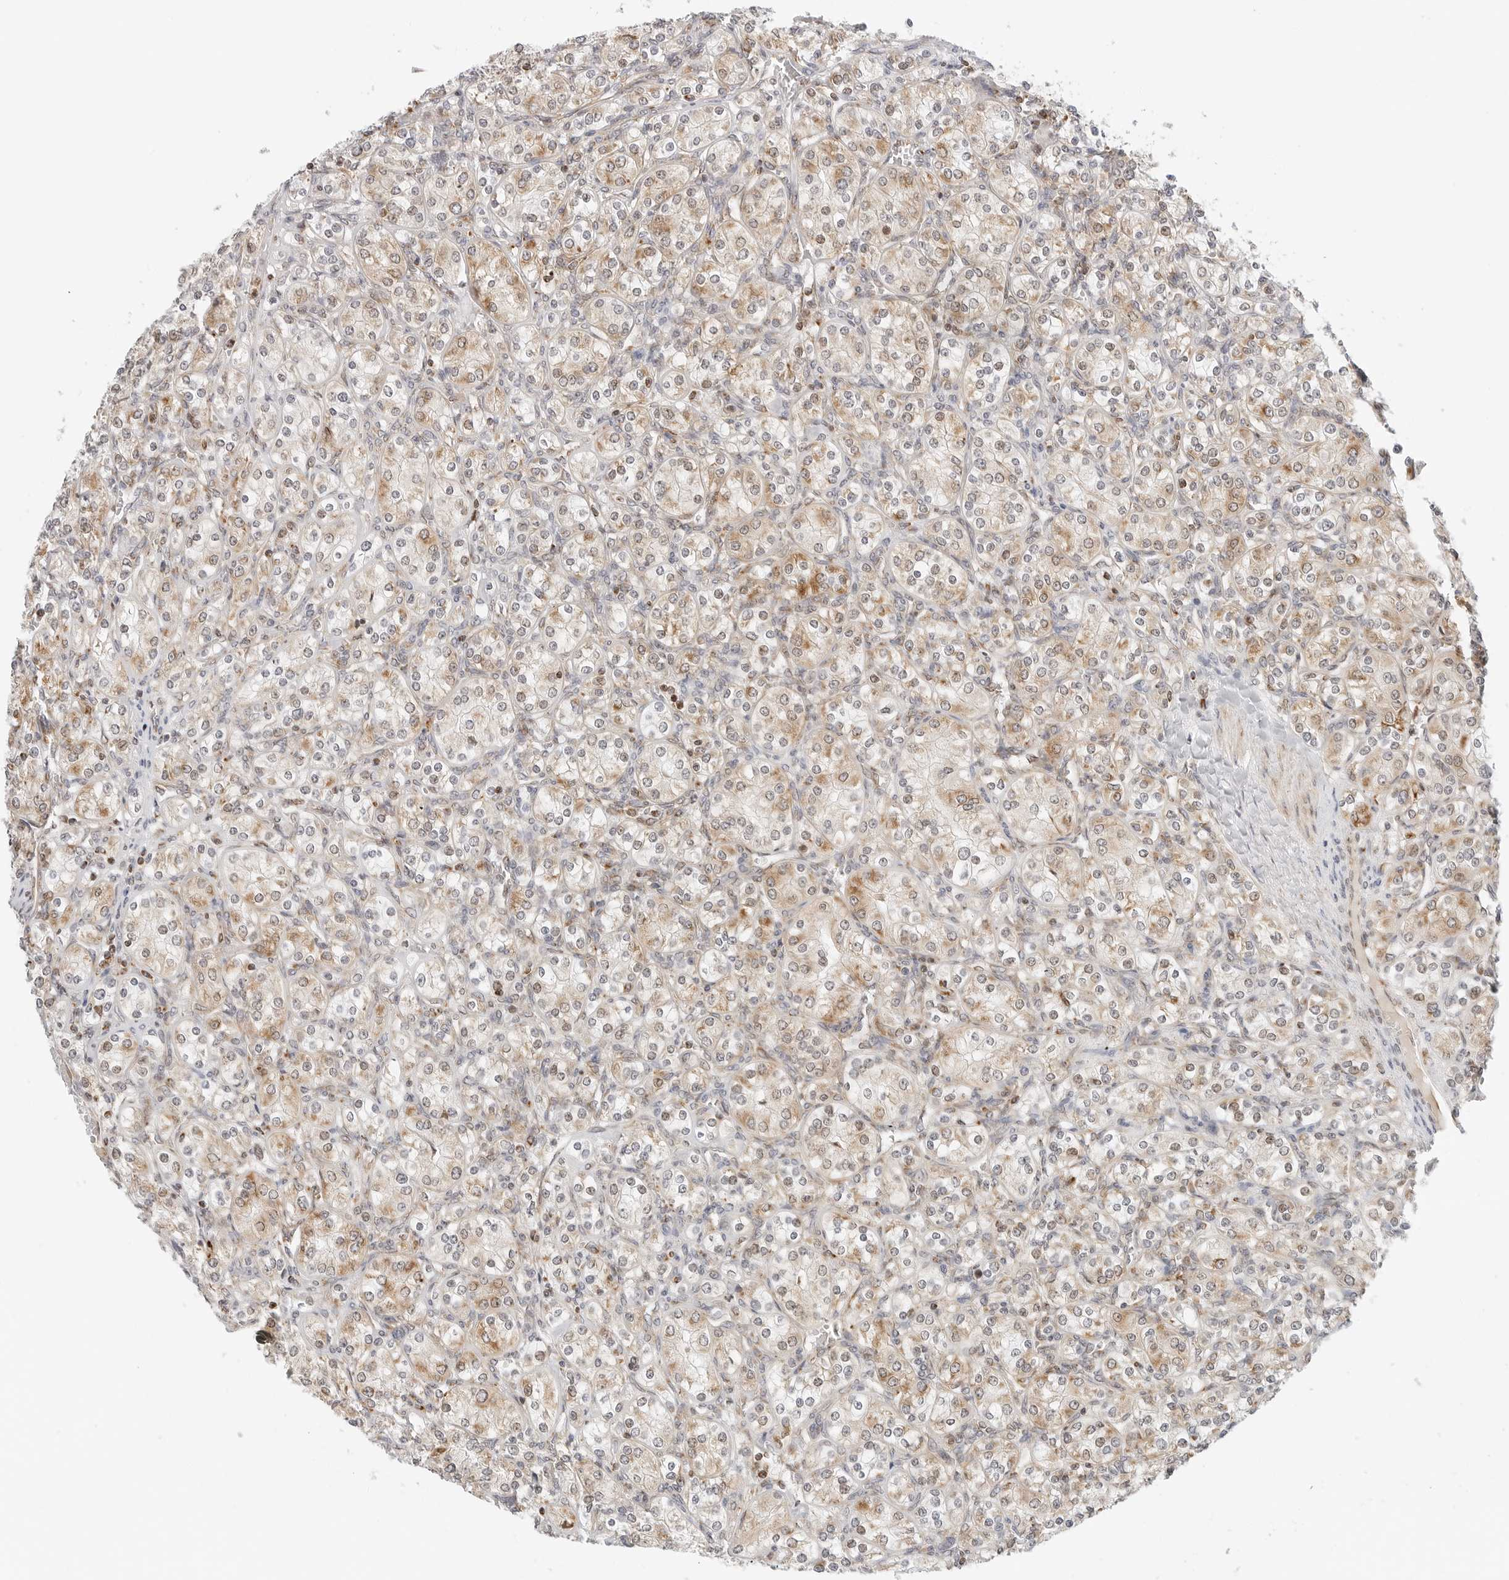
{"staining": {"intensity": "moderate", "quantity": ">75%", "location": "cytoplasmic/membranous"}, "tissue": "renal cancer", "cell_type": "Tumor cells", "image_type": "cancer", "snomed": [{"axis": "morphology", "description": "Adenocarcinoma, NOS"}, {"axis": "topography", "description": "Kidney"}], "caption": "Renal cancer (adenocarcinoma) stained for a protein (brown) displays moderate cytoplasmic/membranous positive positivity in approximately >75% of tumor cells.", "gene": "DYRK4", "patient": {"sex": "male", "age": 77}}